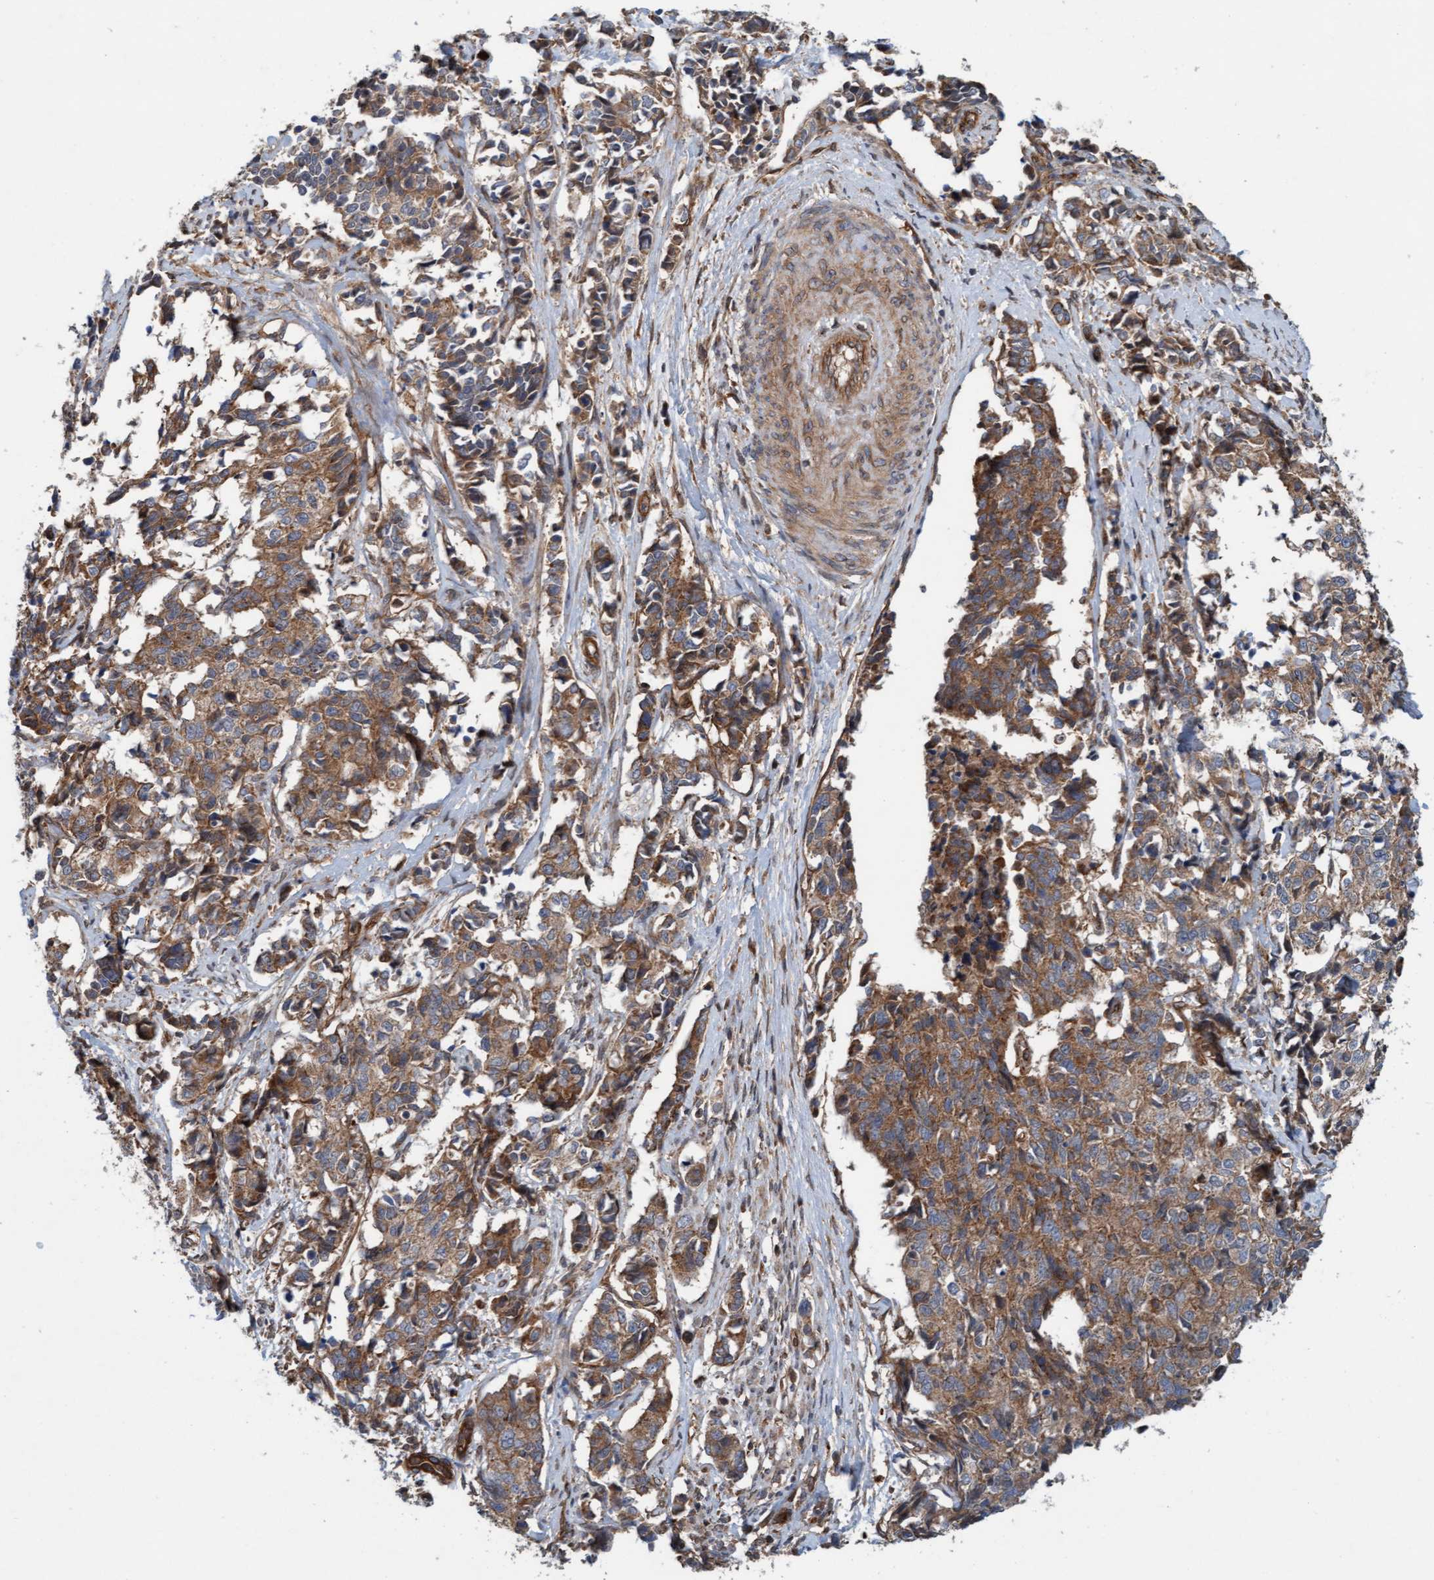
{"staining": {"intensity": "moderate", "quantity": ">75%", "location": "cytoplasmic/membranous"}, "tissue": "cervical cancer", "cell_type": "Tumor cells", "image_type": "cancer", "snomed": [{"axis": "morphology", "description": "Normal tissue, NOS"}, {"axis": "morphology", "description": "Squamous cell carcinoma, NOS"}, {"axis": "topography", "description": "Cervix"}], "caption": "Moderate cytoplasmic/membranous positivity is present in about >75% of tumor cells in cervical squamous cell carcinoma.", "gene": "ERAL1", "patient": {"sex": "female", "age": 35}}